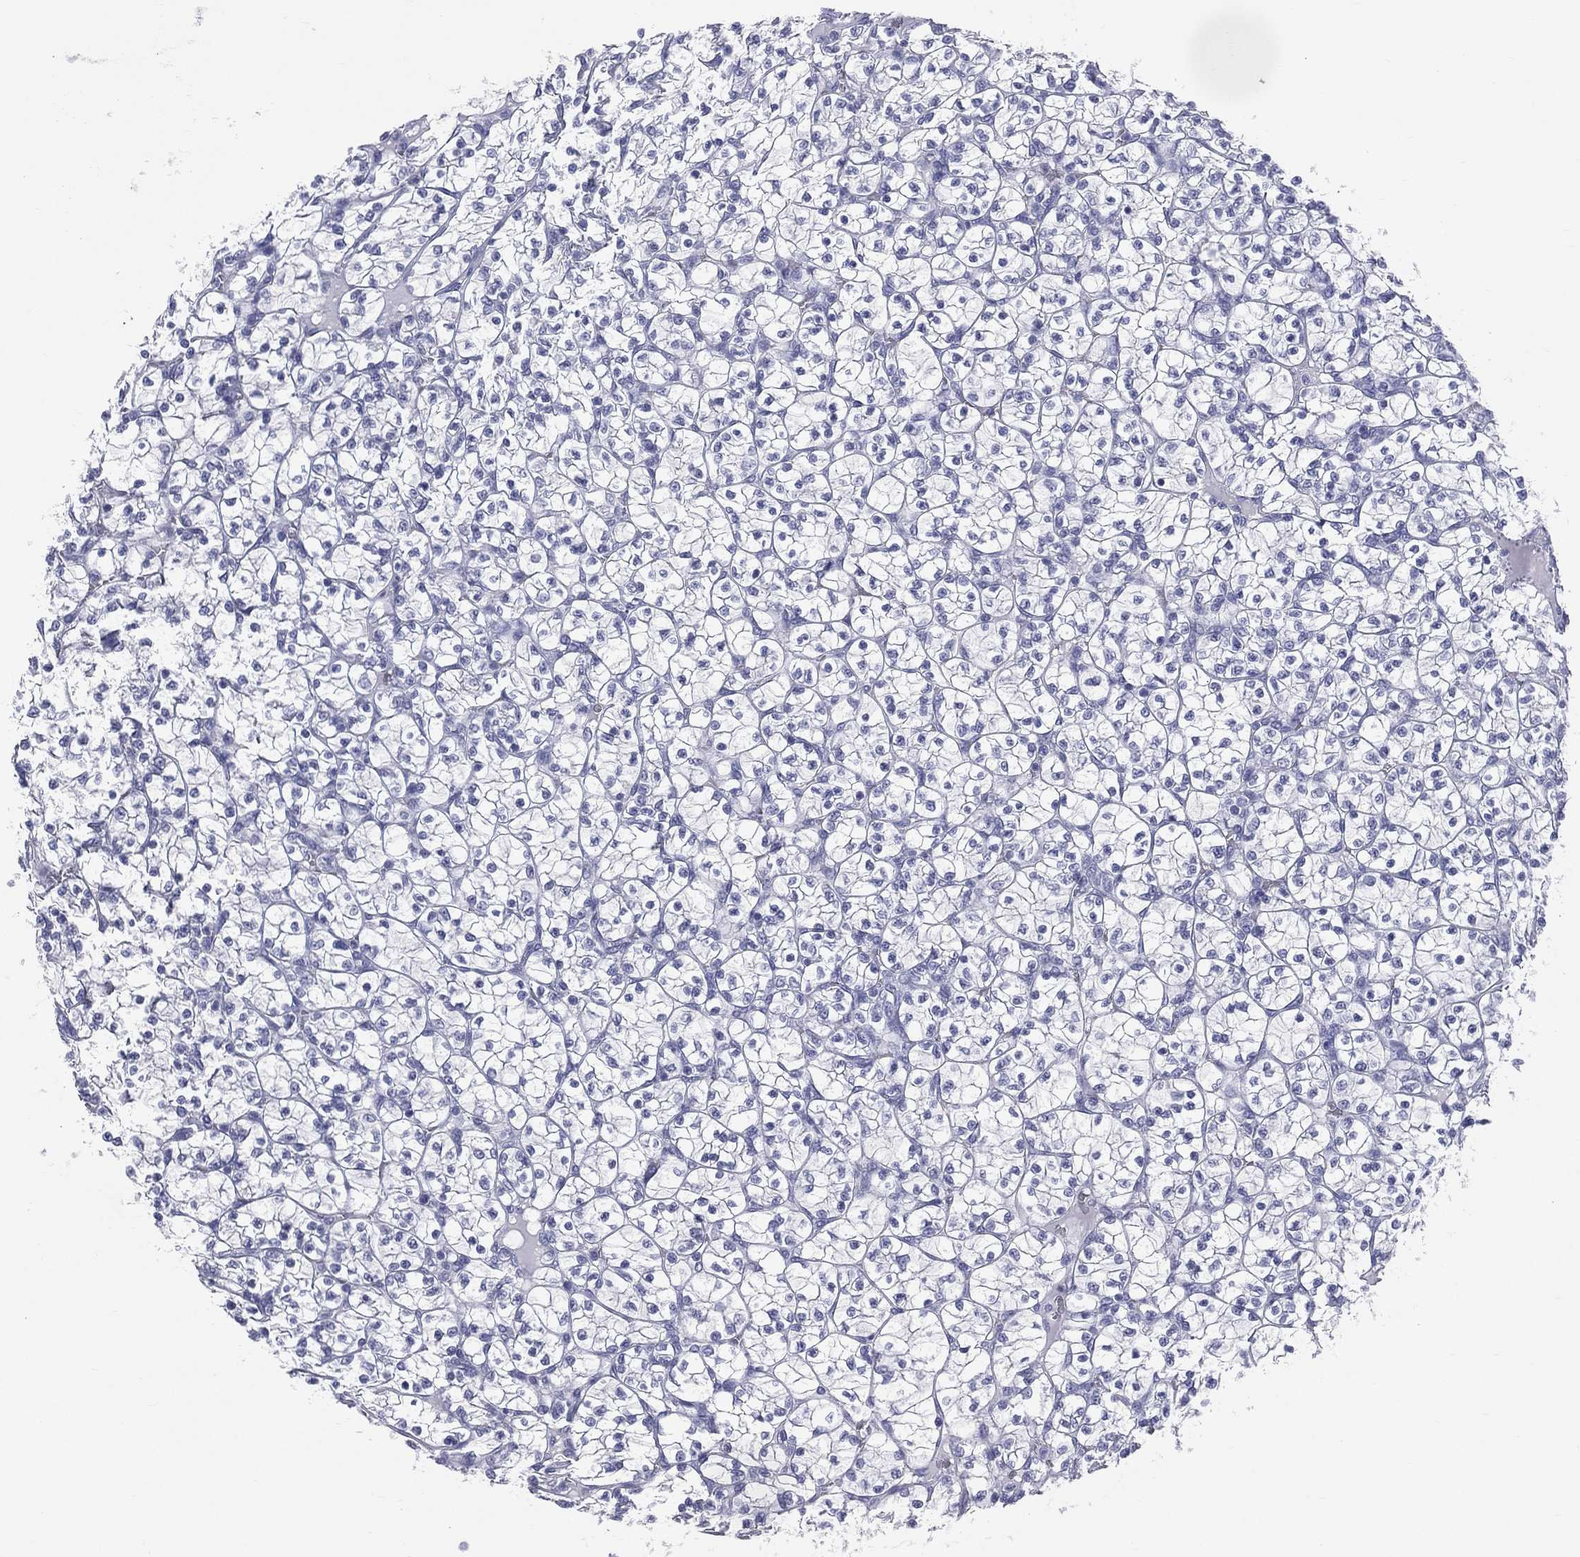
{"staining": {"intensity": "negative", "quantity": "none", "location": "none"}, "tissue": "renal cancer", "cell_type": "Tumor cells", "image_type": "cancer", "snomed": [{"axis": "morphology", "description": "Adenocarcinoma, NOS"}, {"axis": "topography", "description": "Kidney"}], "caption": "Tumor cells show no significant protein staining in renal cancer.", "gene": "MLN", "patient": {"sex": "female", "age": 89}}